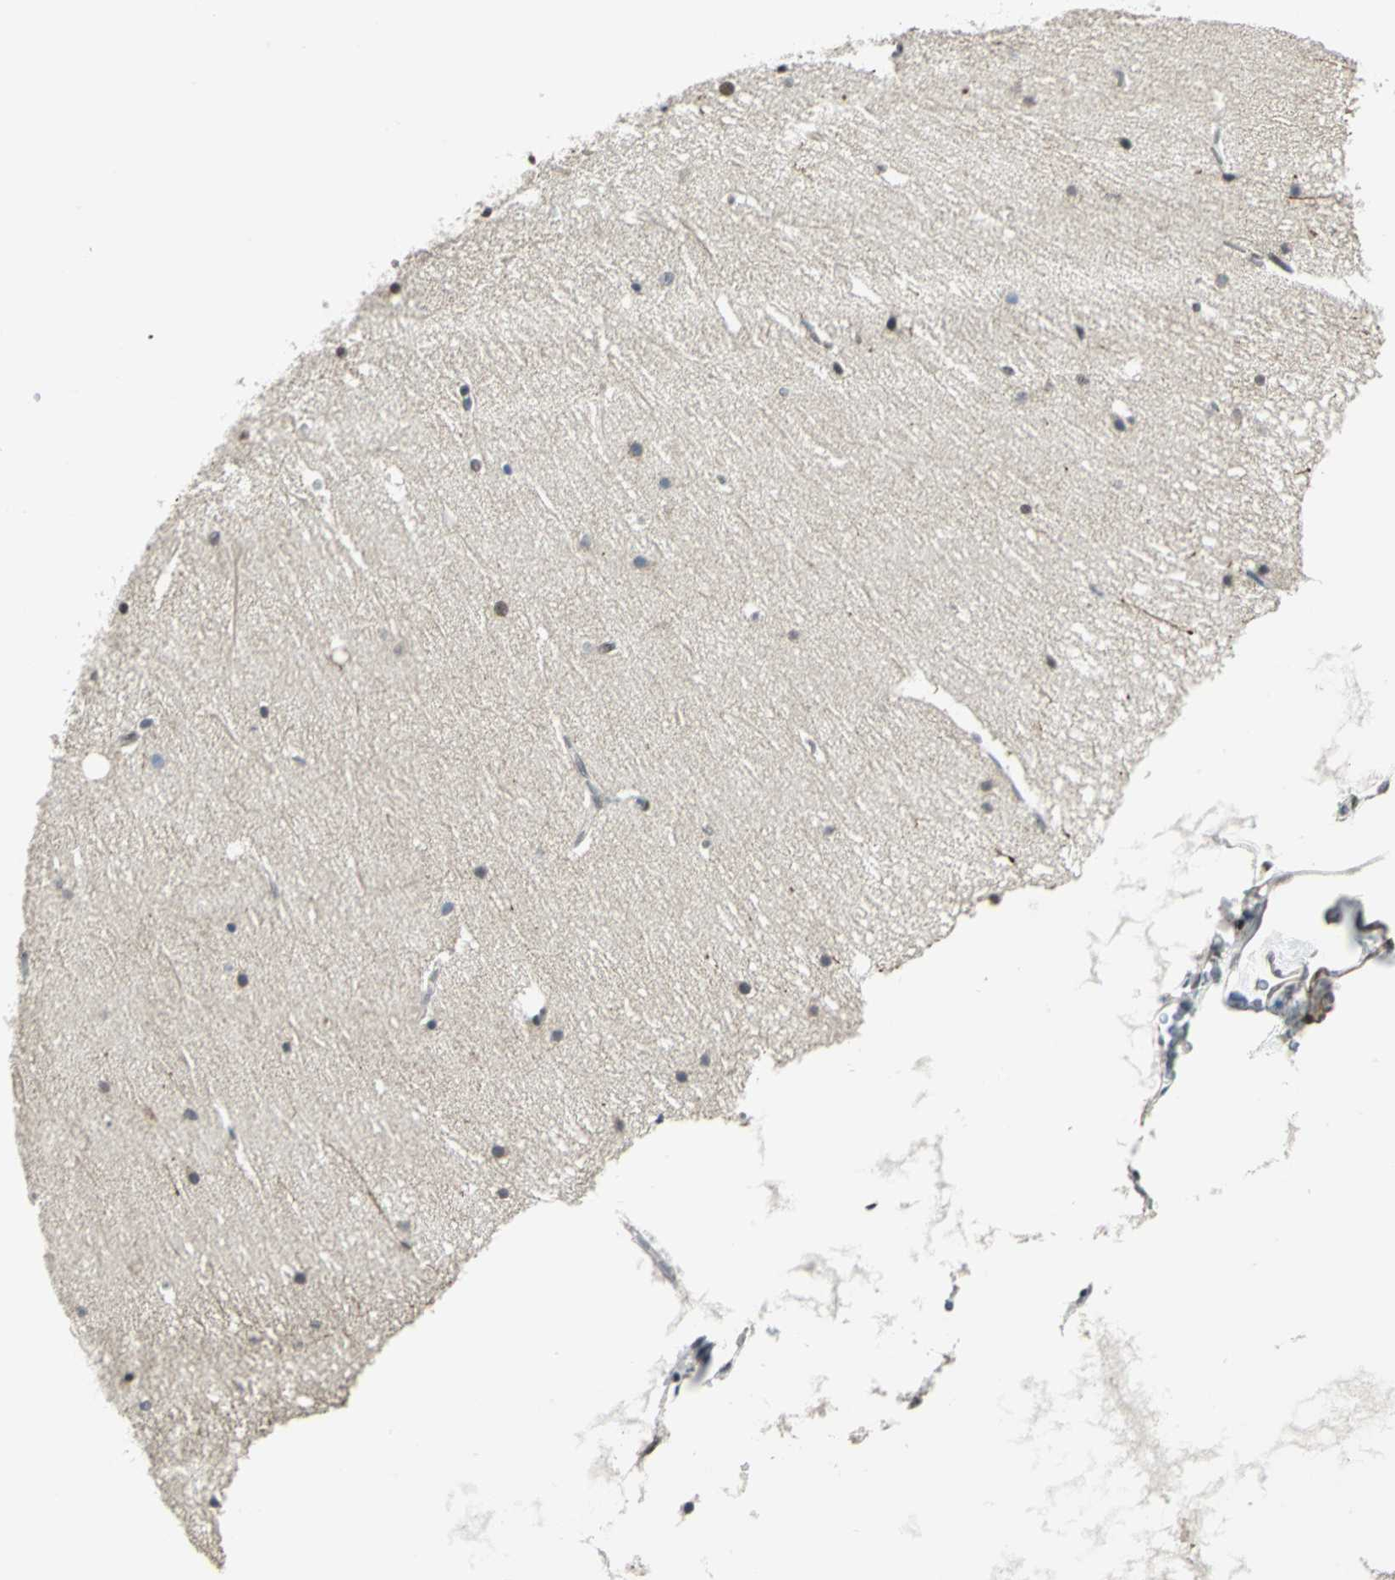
{"staining": {"intensity": "weak", "quantity": "25%-75%", "location": "cytoplasmic/membranous,nuclear"}, "tissue": "cerebellum", "cell_type": "Cells in molecular layer", "image_type": "normal", "snomed": [{"axis": "morphology", "description": "Normal tissue, NOS"}, {"axis": "topography", "description": "Cerebellum"}], "caption": "The photomicrograph displays staining of normal cerebellum, revealing weak cytoplasmic/membranous,nuclear protein staining (brown color) within cells in molecular layer. (Brightfield microscopy of DAB IHC at high magnification).", "gene": "MTA1", "patient": {"sex": "female", "age": 19}}